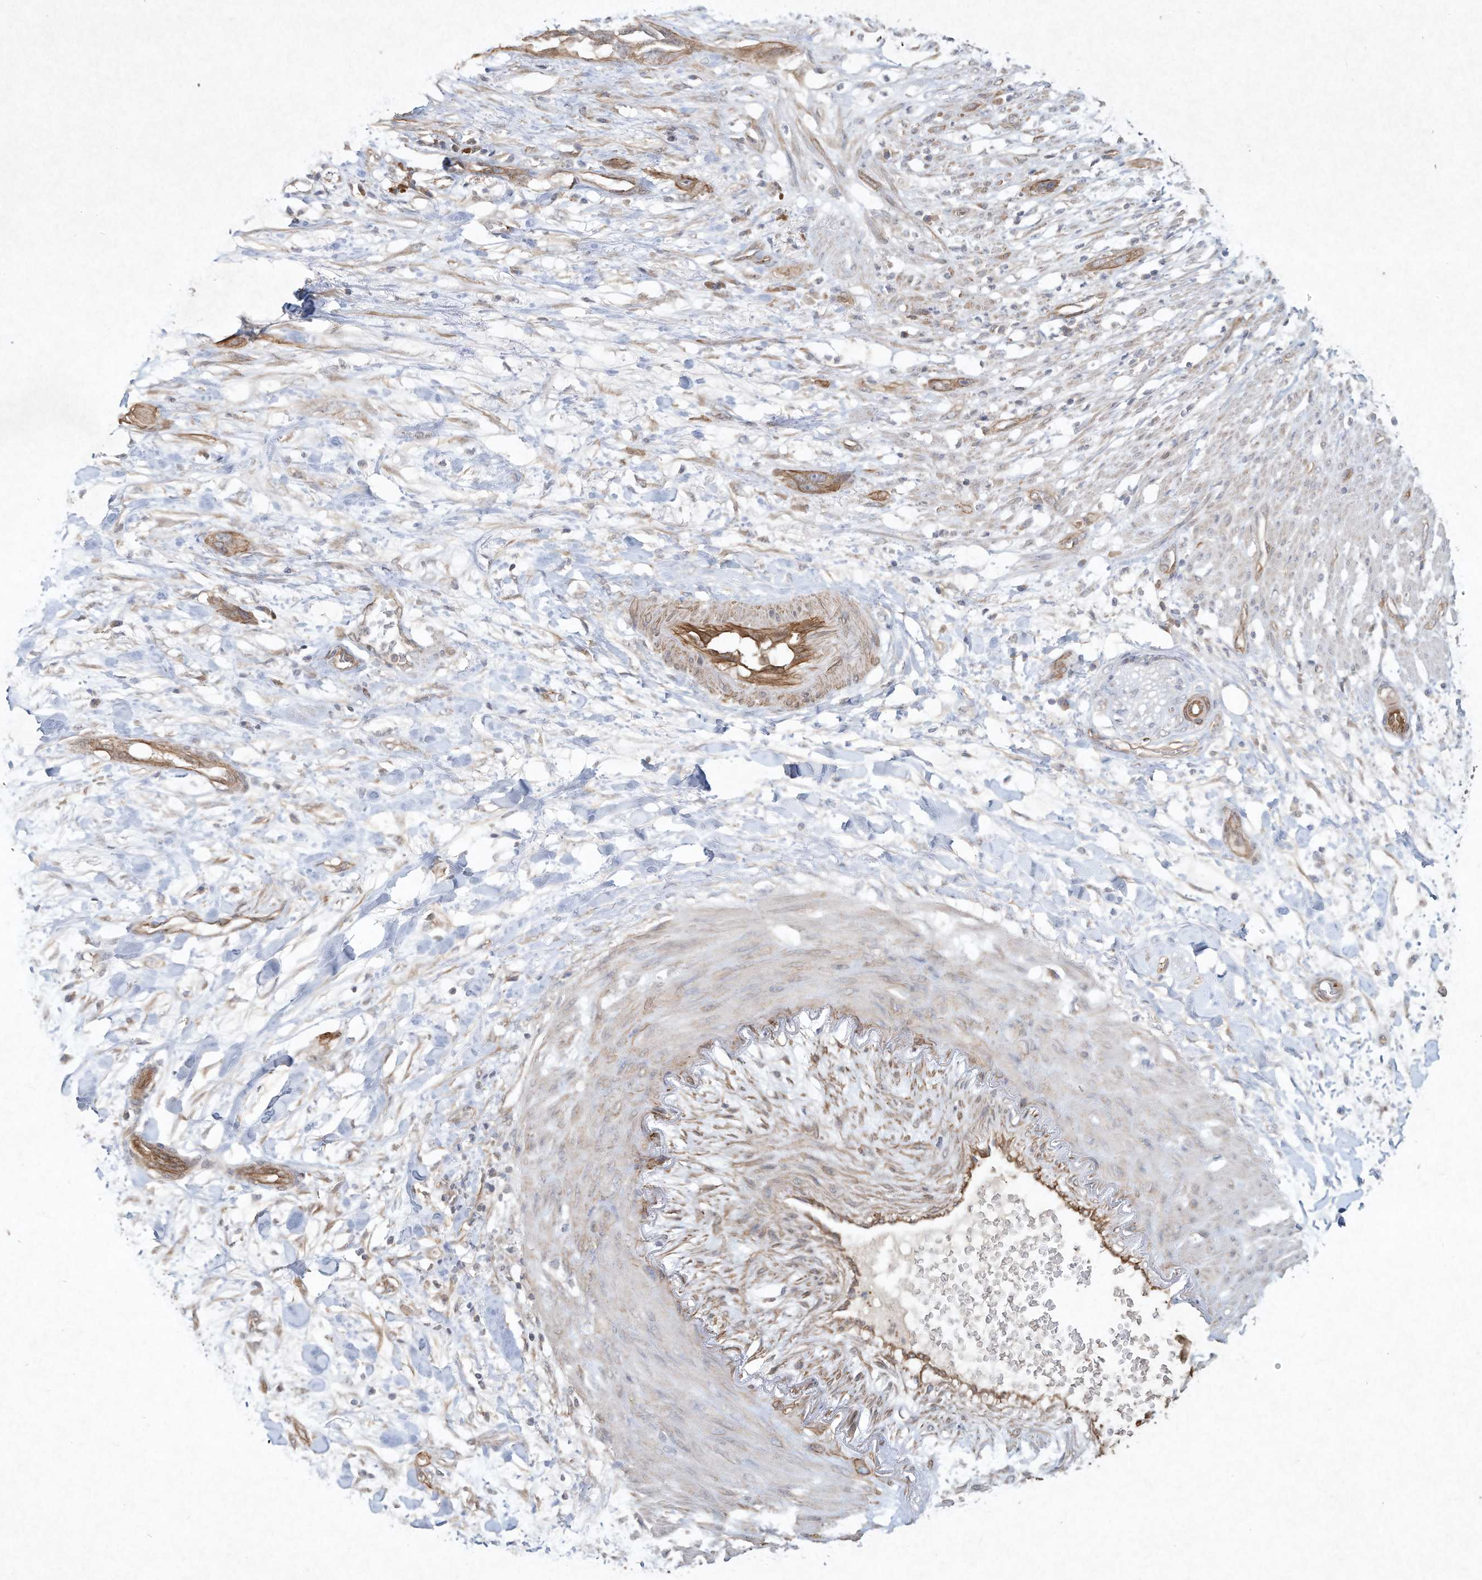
{"staining": {"intensity": "moderate", "quantity": ">75%", "location": "cytoplasmic/membranous"}, "tissue": "pancreatic cancer", "cell_type": "Tumor cells", "image_type": "cancer", "snomed": [{"axis": "morphology", "description": "Adenocarcinoma, NOS"}, {"axis": "topography", "description": "Pancreas"}], "caption": "This micrograph demonstrates adenocarcinoma (pancreatic) stained with immunohistochemistry (IHC) to label a protein in brown. The cytoplasmic/membranous of tumor cells show moderate positivity for the protein. Nuclei are counter-stained blue.", "gene": "HTR5A", "patient": {"sex": "female", "age": 60}}